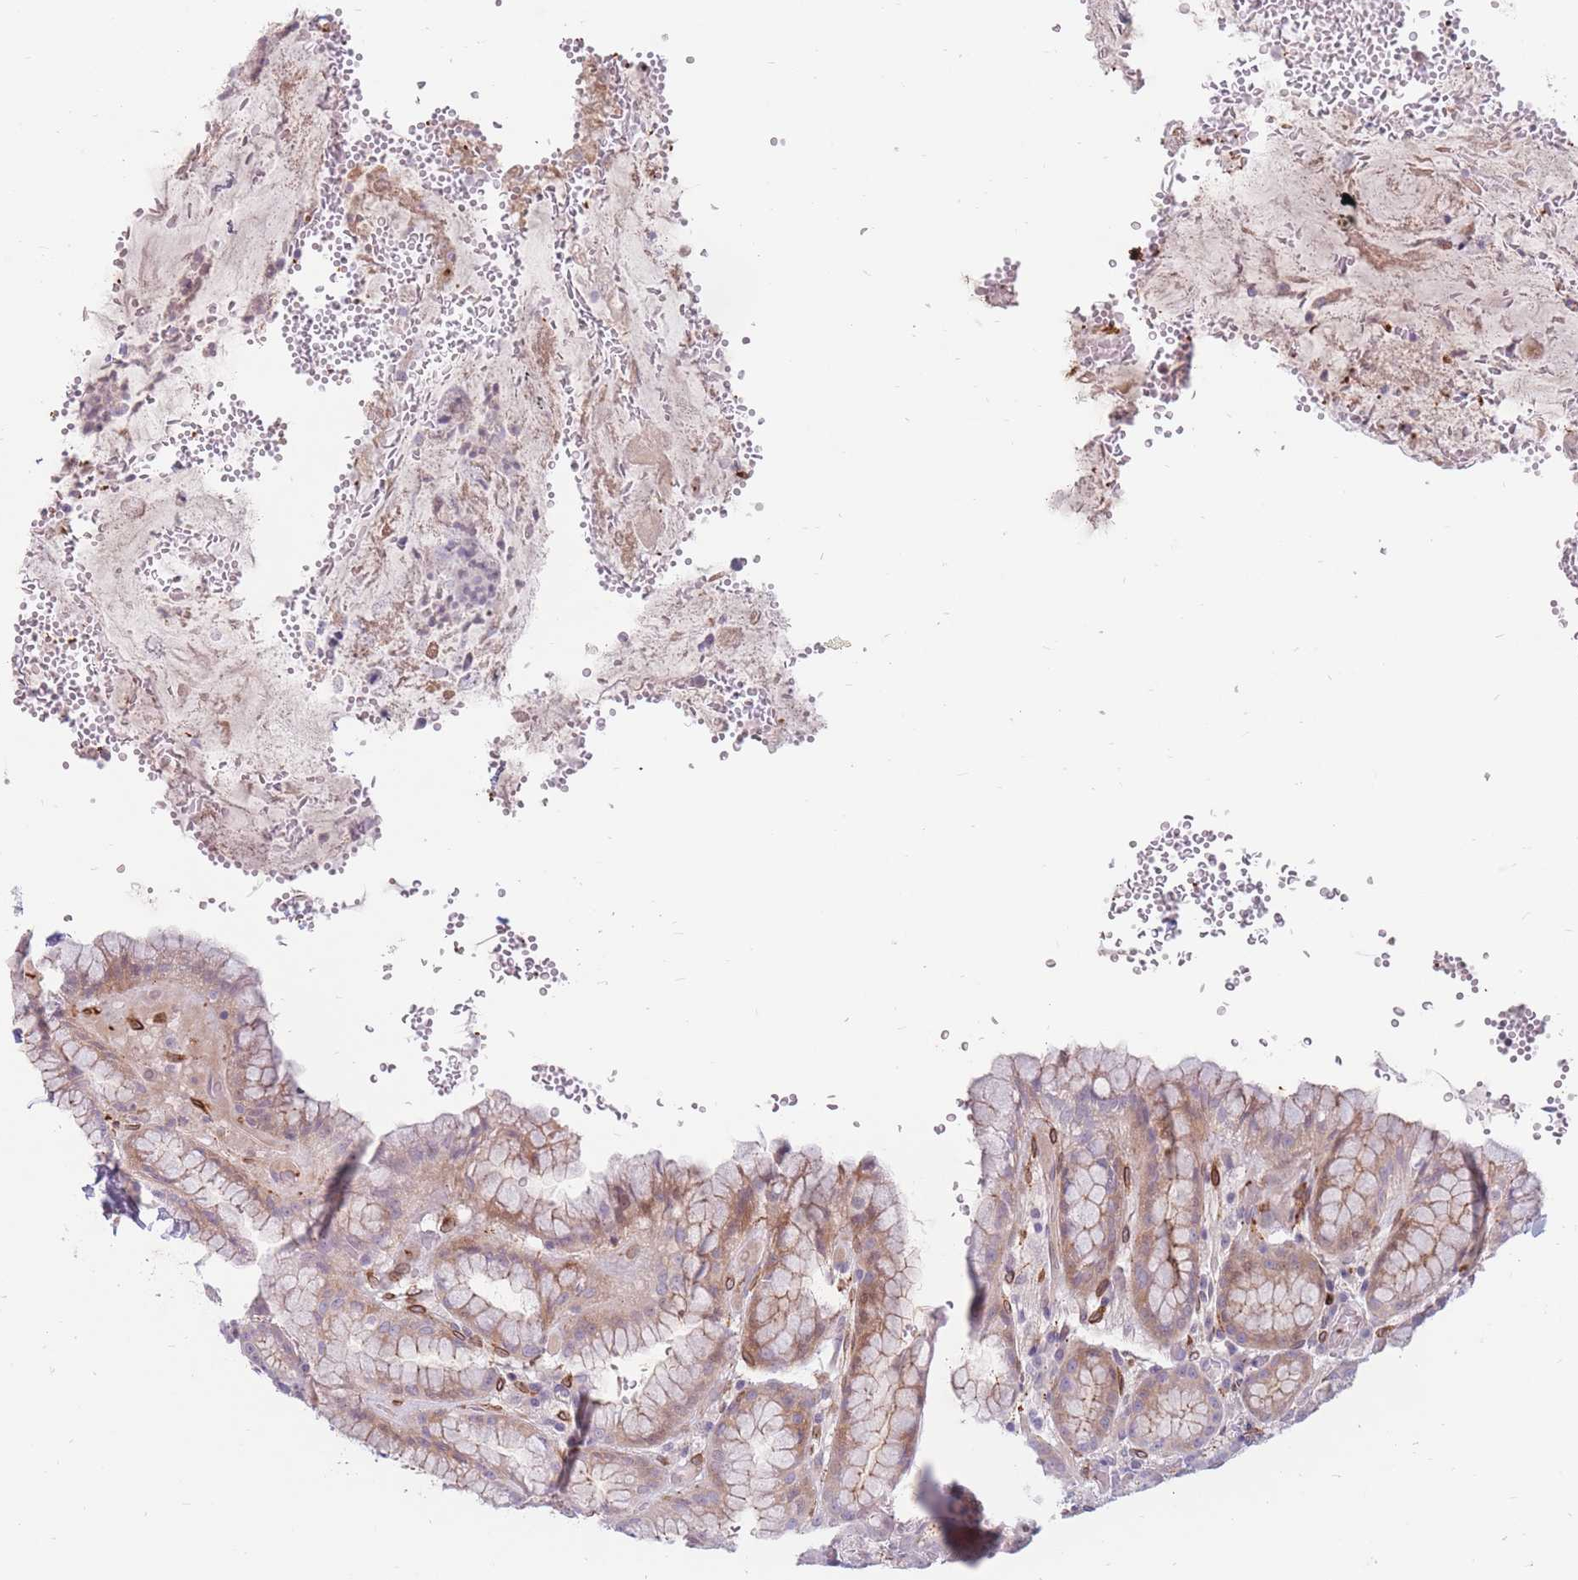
{"staining": {"intensity": "moderate", "quantity": "25%-75%", "location": "cytoplasmic/membranous"}, "tissue": "stomach", "cell_type": "Glandular cells", "image_type": "normal", "snomed": [{"axis": "morphology", "description": "Normal tissue, NOS"}, {"axis": "topography", "description": "Stomach, upper"}], "caption": "Protein expression analysis of normal stomach shows moderate cytoplasmic/membranous positivity in about 25%-75% of glandular cells.", "gene": "PTGDR", "patient": {"sex": "male", "age": 52}}